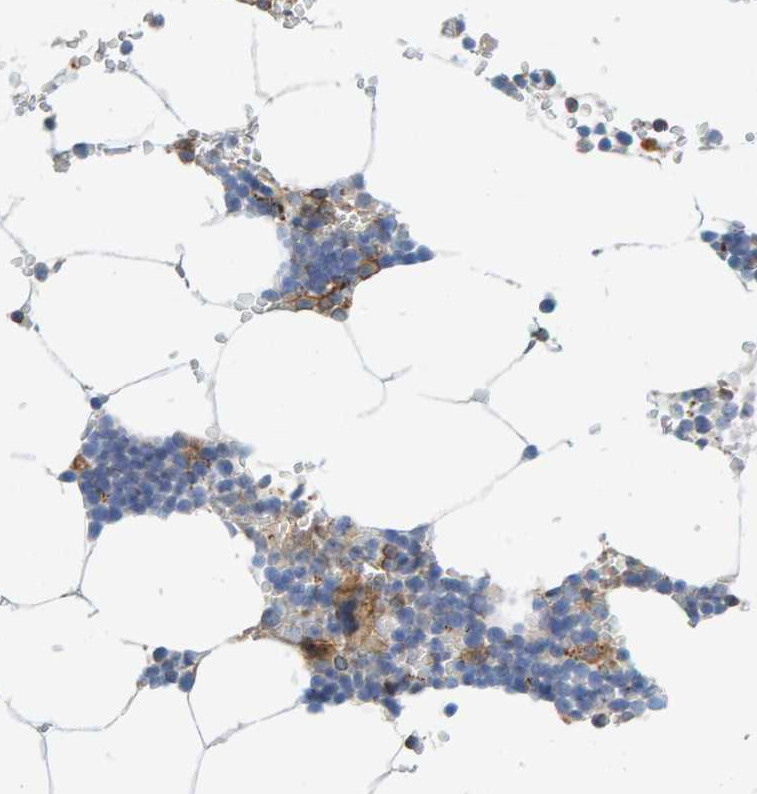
{"staining": {"intensity": "weak", "quantity": "25%-75%", "location": "cytoplasmic/membranous"}, "tissue": "bone marrow", "cell_type": "Hematopoietic cells", "image_type": "normal", "snomed": [{"axis": "morphology", "description": "Normal tissue, NOS"}, {"axis": "topography", "description": "Bone marrow"}], "caption": "High-magnification brightfield microscopy of benign bone marrow stained with DAB (brown) and counterstained with hematoxylin (blue). hematopoietic cells exhibit weak cytoplasmic/membranous positivity is seen in about25%-75% of cells.", "gene": "PRKD2", "patient": {"sex": "male", "age": 70}}